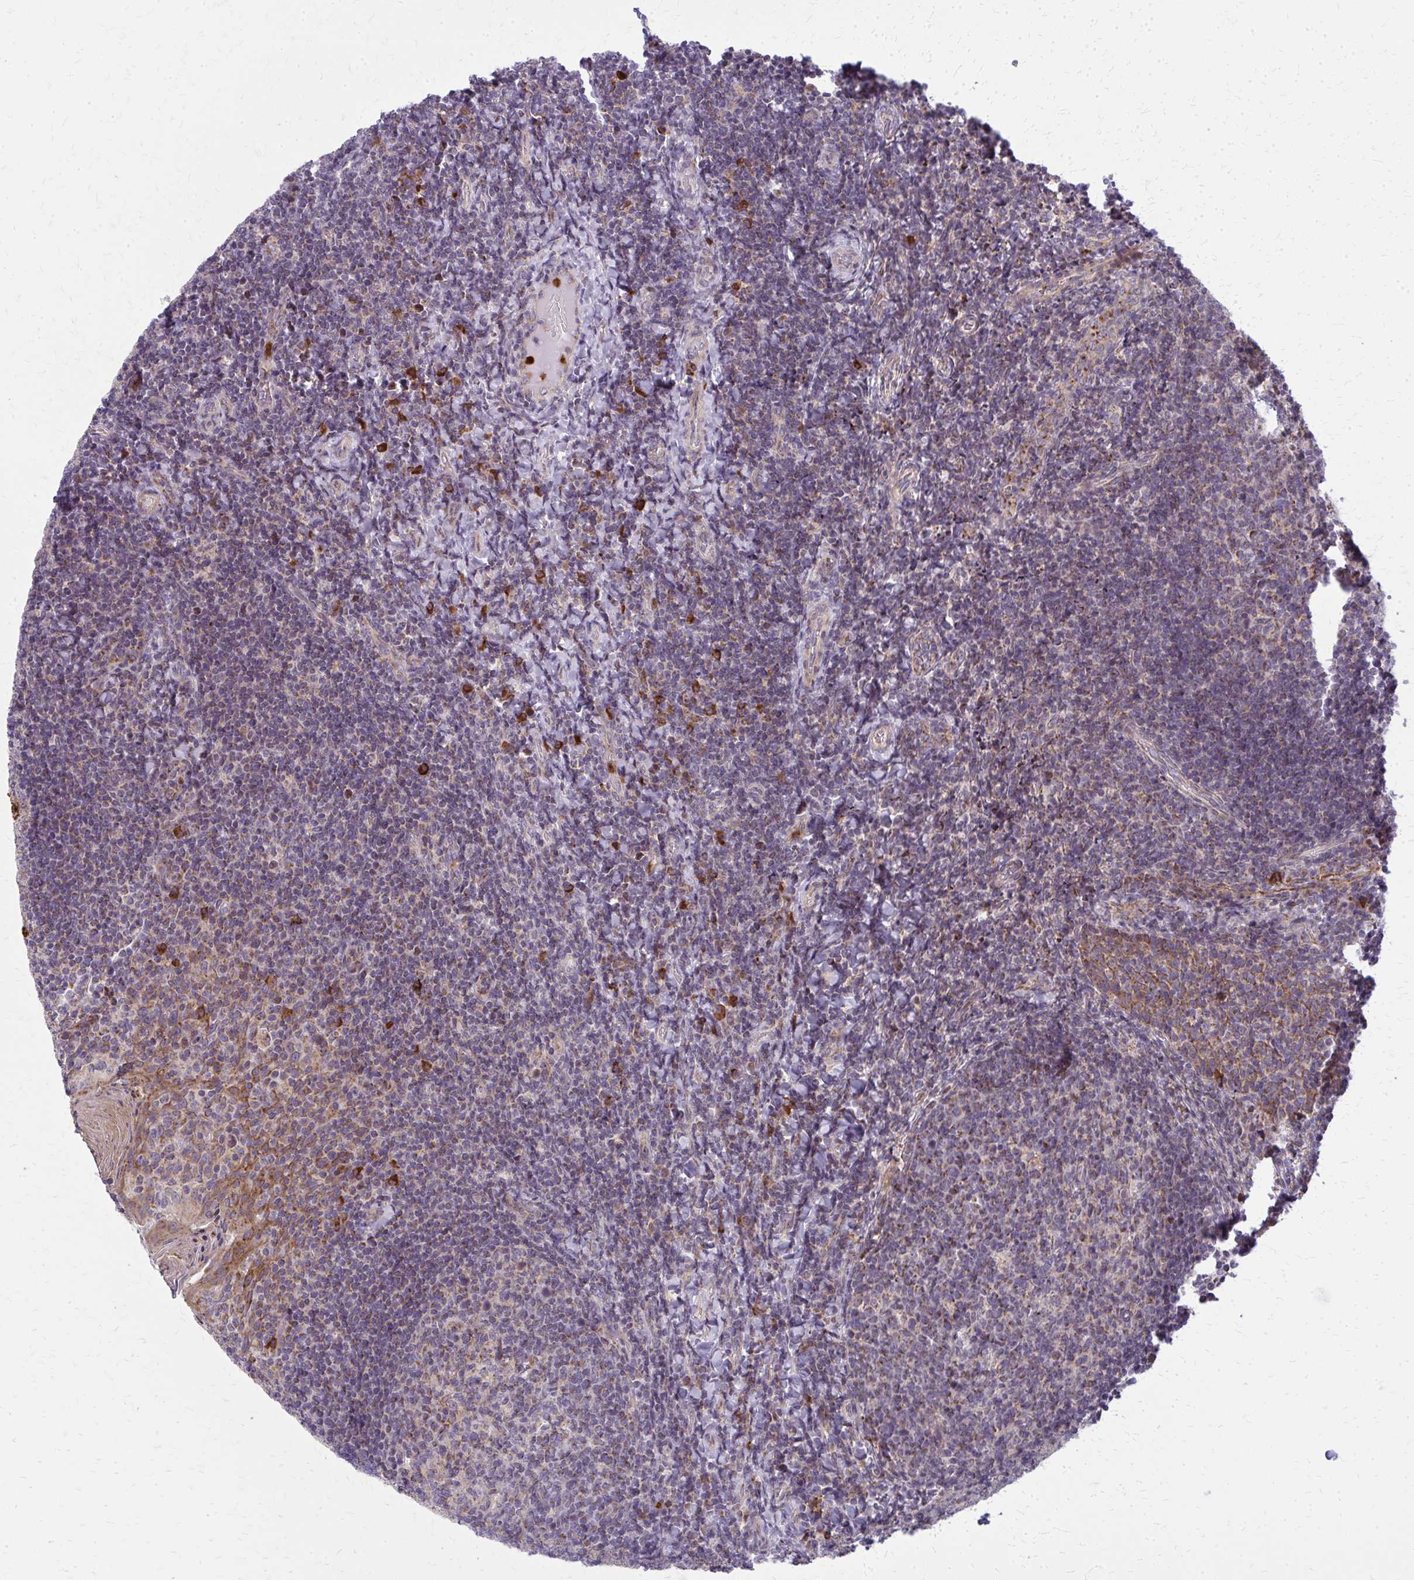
{"staining": {"intensity": "moderate", "quantity": "25%-75%", "location": "cytoplasmic/membranous"}, "tissue": "tonsil", "cell_type": "Germinal center cells", "image_type": "normal", "snomed": [{"axis": "morphology", "description": "Normal tissue, NOS"}, {"axis": "topography", "description": "Tonsil"}], "caption": "Immunohistochemistry micrograph of benign human tonsil stained for a protein (brown), which reveals medium levels of moderate cytoplasmic/membranous staining in approximately 25%-75% of germinal center cells.", "gene": "MCCC1", "patient": {"sex": "female", "age": 10}}